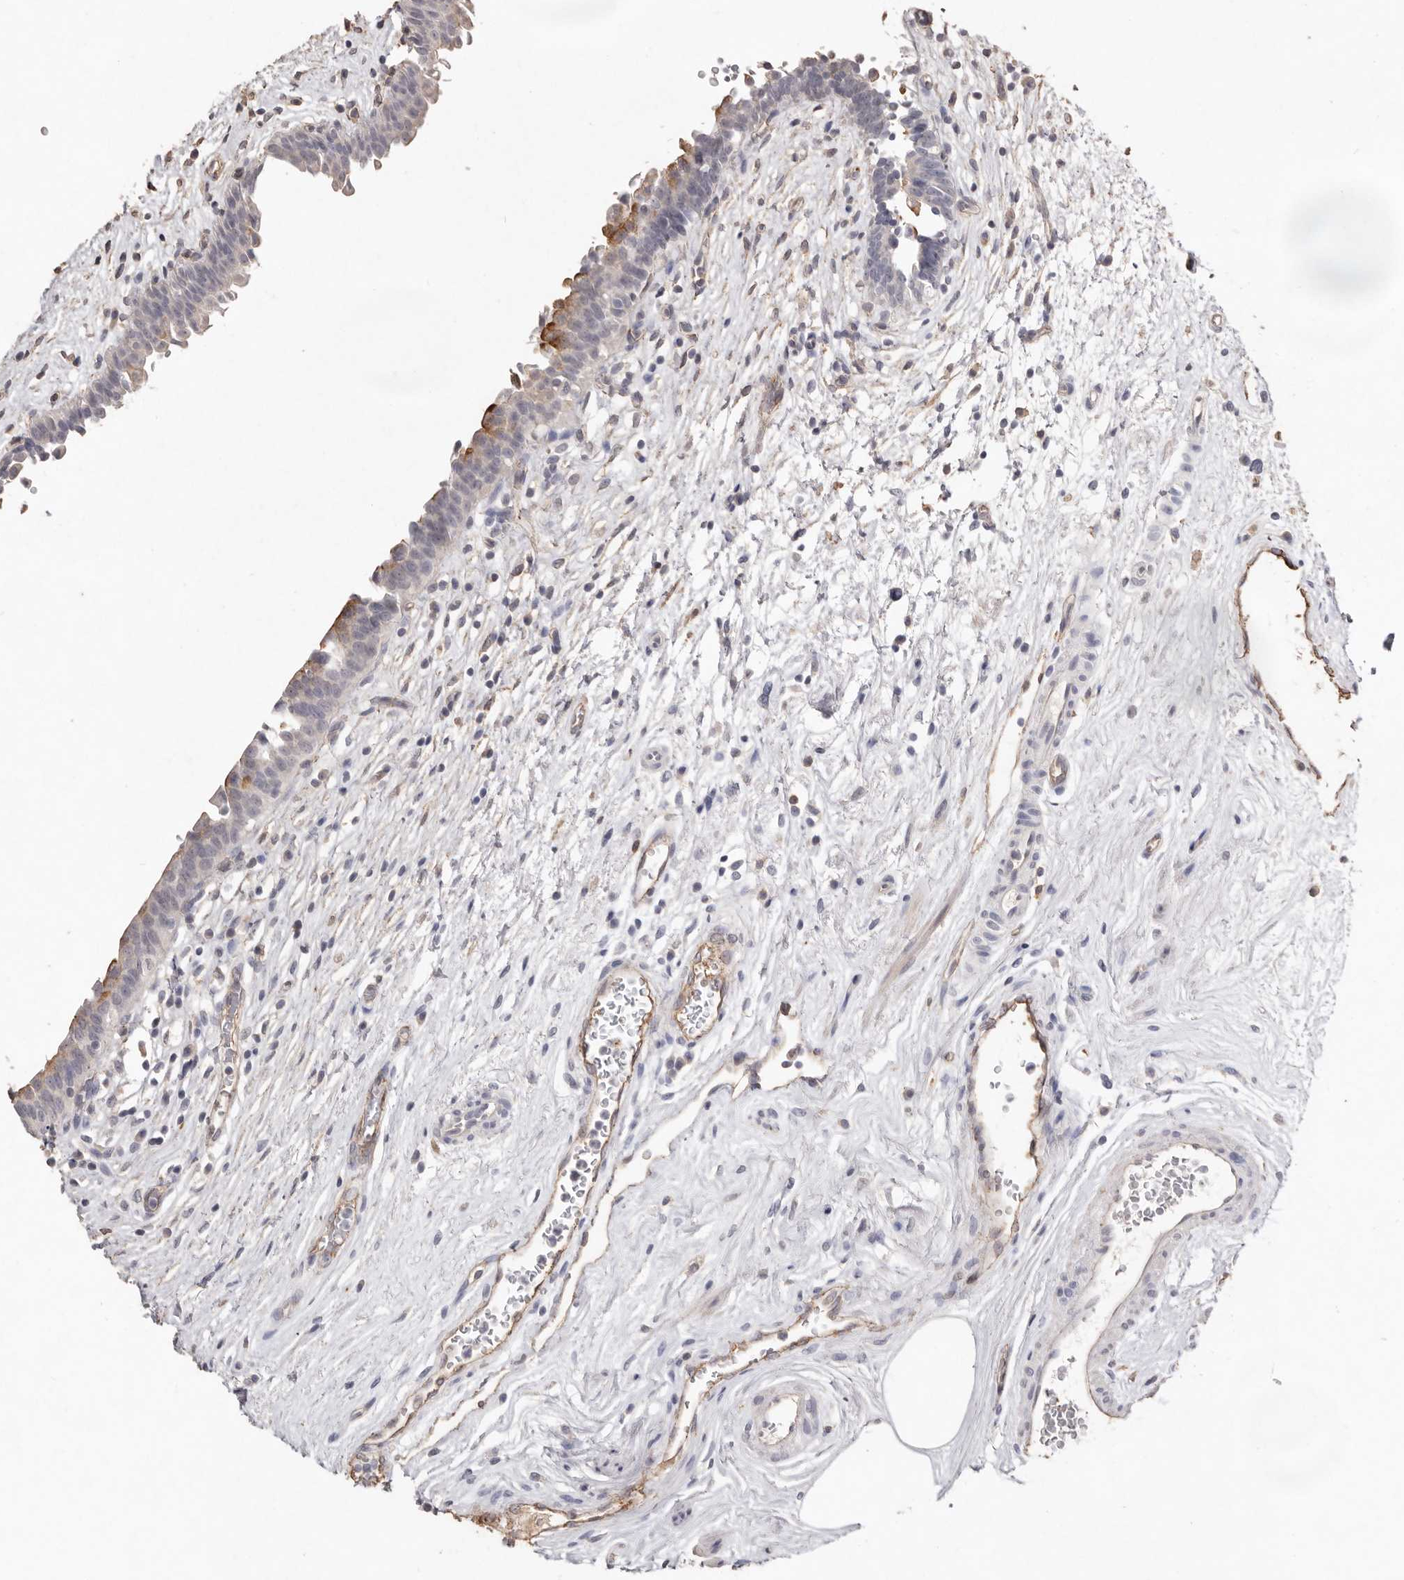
{"staining": {"intensity": "moderate", "quantity": "25%-75%", "location": "cytoplasmic/membranous"}, "tissue": "urinary bladder", "cell_type": "Urothelial cells", "image_type": "normal", "snomed": [{"axis": "morphology", "description": "Normal tissue, NOS"}, {"axis": "topography", "description": "Urinary bladder"}], "caption": "Protein analysis of unremarkable urinary bladder displays moderate cytoplasmic/membranous staining in about 25%-75% of urothelial cells.", "gene": "ZYG11B", "patient": {"sex": "male", "age": 83}}